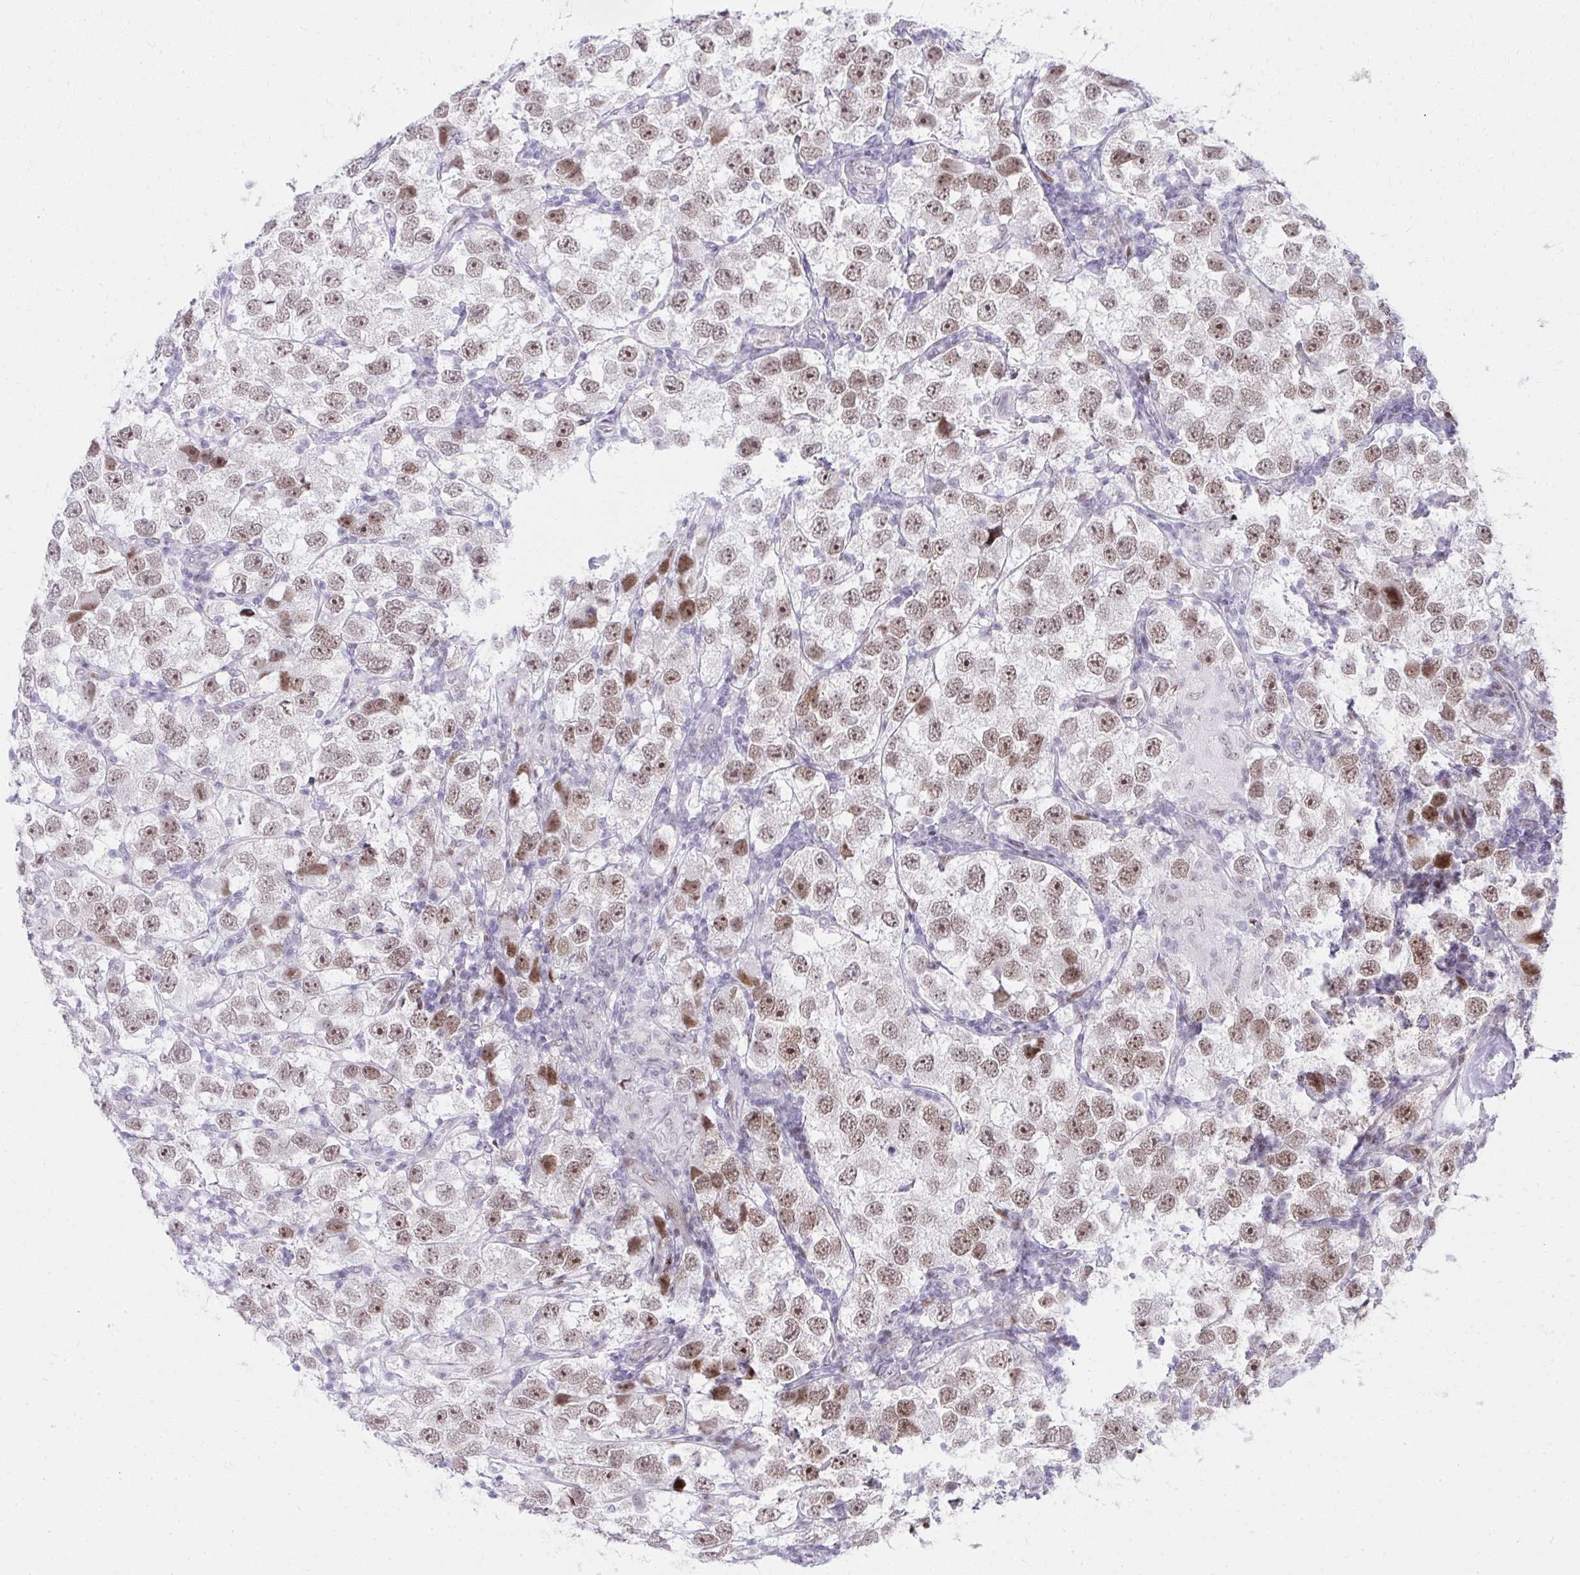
{"staining": {"intensity": "moderate", "quantity": ">75%", "location": "nuclear"}, "tissue": "testis cancer", "cell_type": "Tumor cells", "image_type": "cancer", "snomed": [{"axis": "morphology", "description": "Seminoma, NOS"}, {"axis": "topography", "description": "Testis"}], "caption": "The micrograph shows a brown stain indicating the presence of a protein in the nuclear of tumor cells in testis cancer (seminoma).", "gene": "GLDN", "patient": {"sex": "male", "age": 26}}